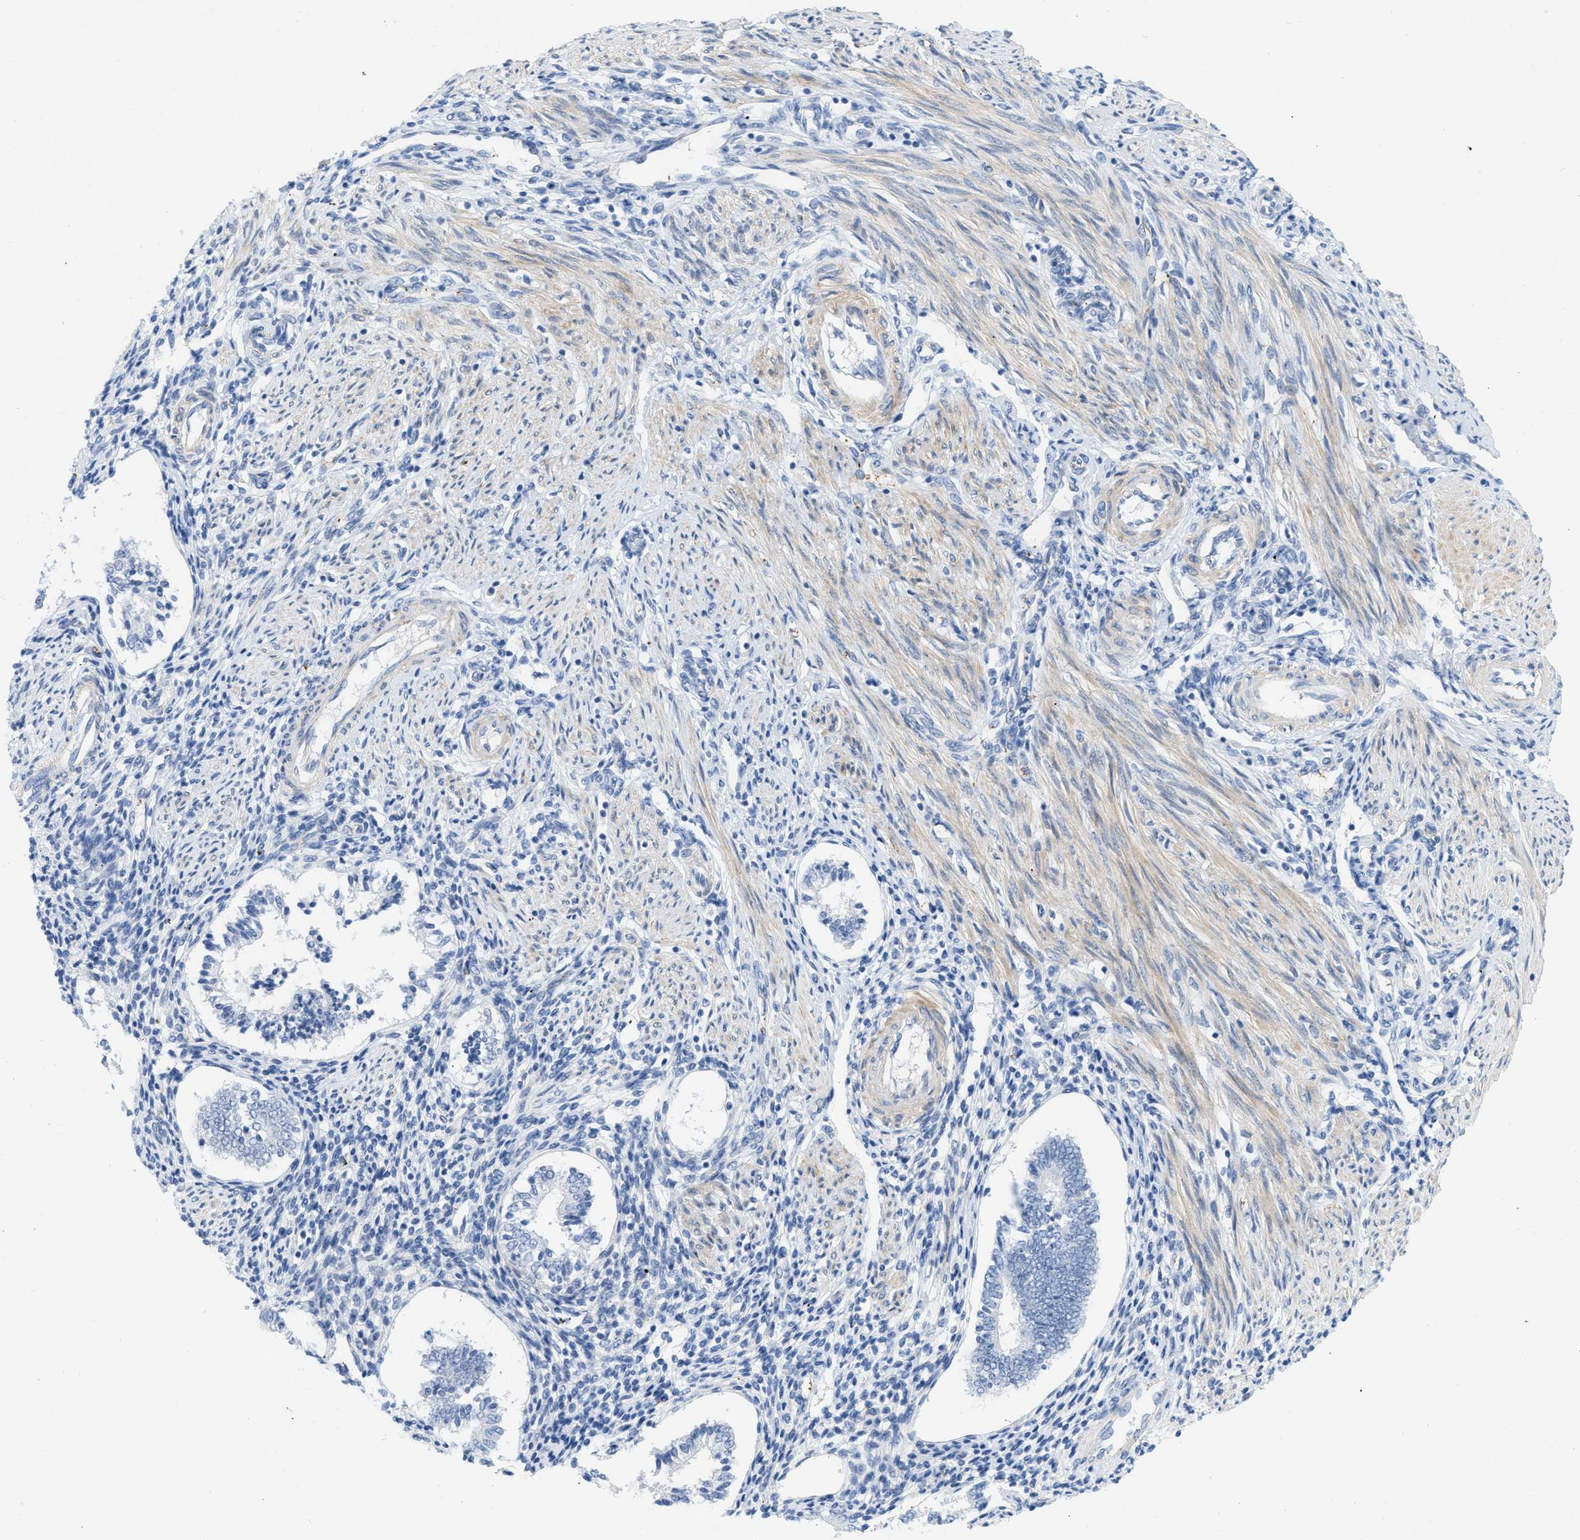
{"staining": {"intensity": "negative", "quantity": "none", "location": "none"}, "tissue": "endometrium", "cell_type": "Cells in endometrial stroma", "image_type": "normal", "snomed": [{"axis": "morphology", "description": "Normal tissue, NOS"}, {"axis": "topography", "description": "Endometrium"}], "caption": "Image shows no protein positivity in cells in endometrial stroma of benign endometrium.", "gene": "HLTF", "patient": {"sex": "female", "age": 42}}